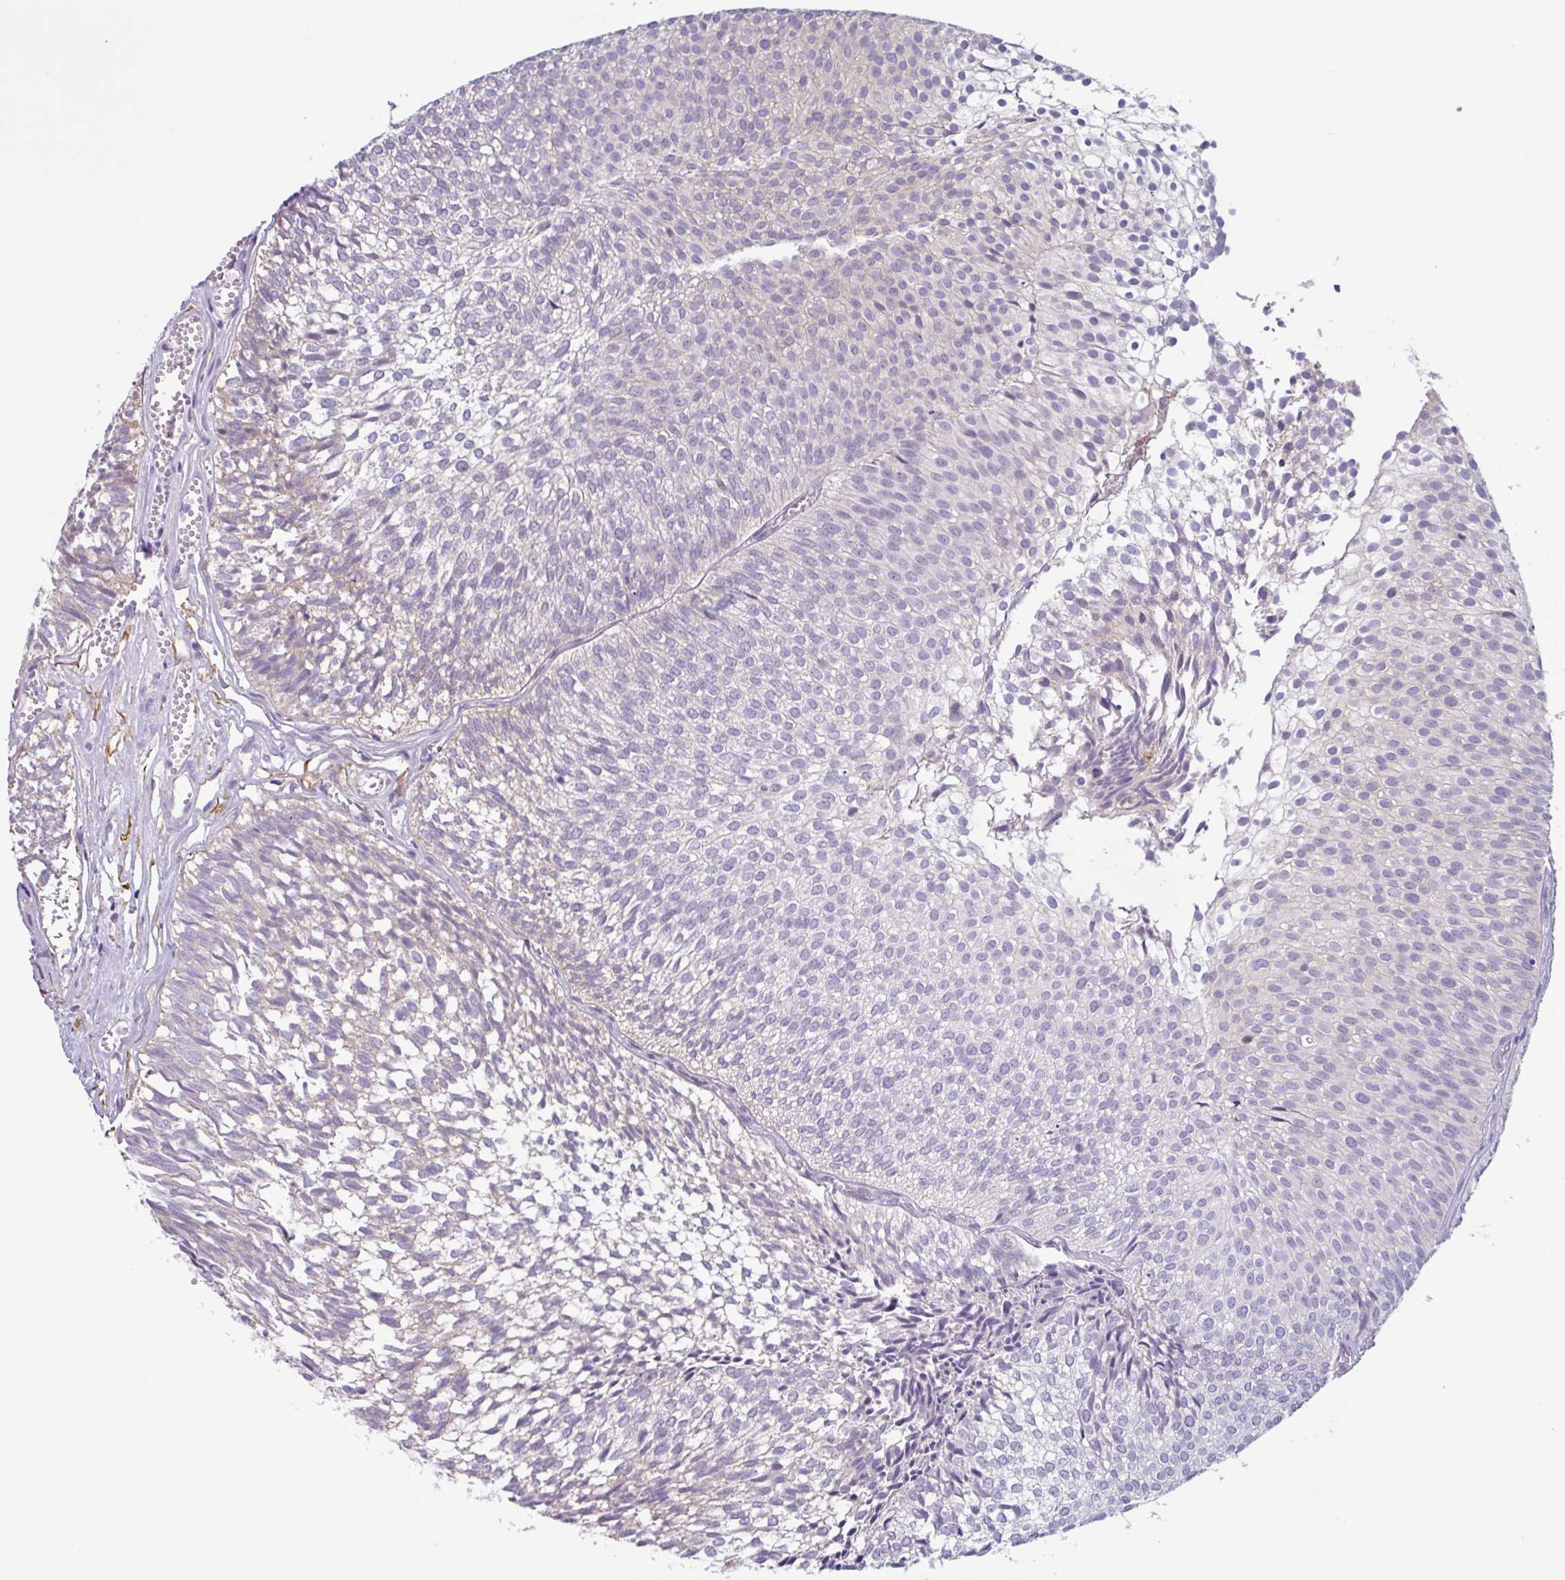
{"staining": {"intensity": "negative", "quantity": "none", "location": "none"}, "tissue": "urothelial cancer", "cell_type": "Tumor cells", "image_type": "cancer", "snomed": [{"axis": "morphology", "description": "Urothelial carcinoma, Low grade"}, {"axis": "topography", "description": "Urinary bladder"}], "caption": "Tumor cells show no significant expression in urothelial carcinoma (low-grade). The staining is performed using DAB (3,3'-diaminobenzidine) brown chromogen with nuclei counter-stained in using hematoxylin.", "gene": "MYH10", "patient": {"sex": "male", "age": 91}}